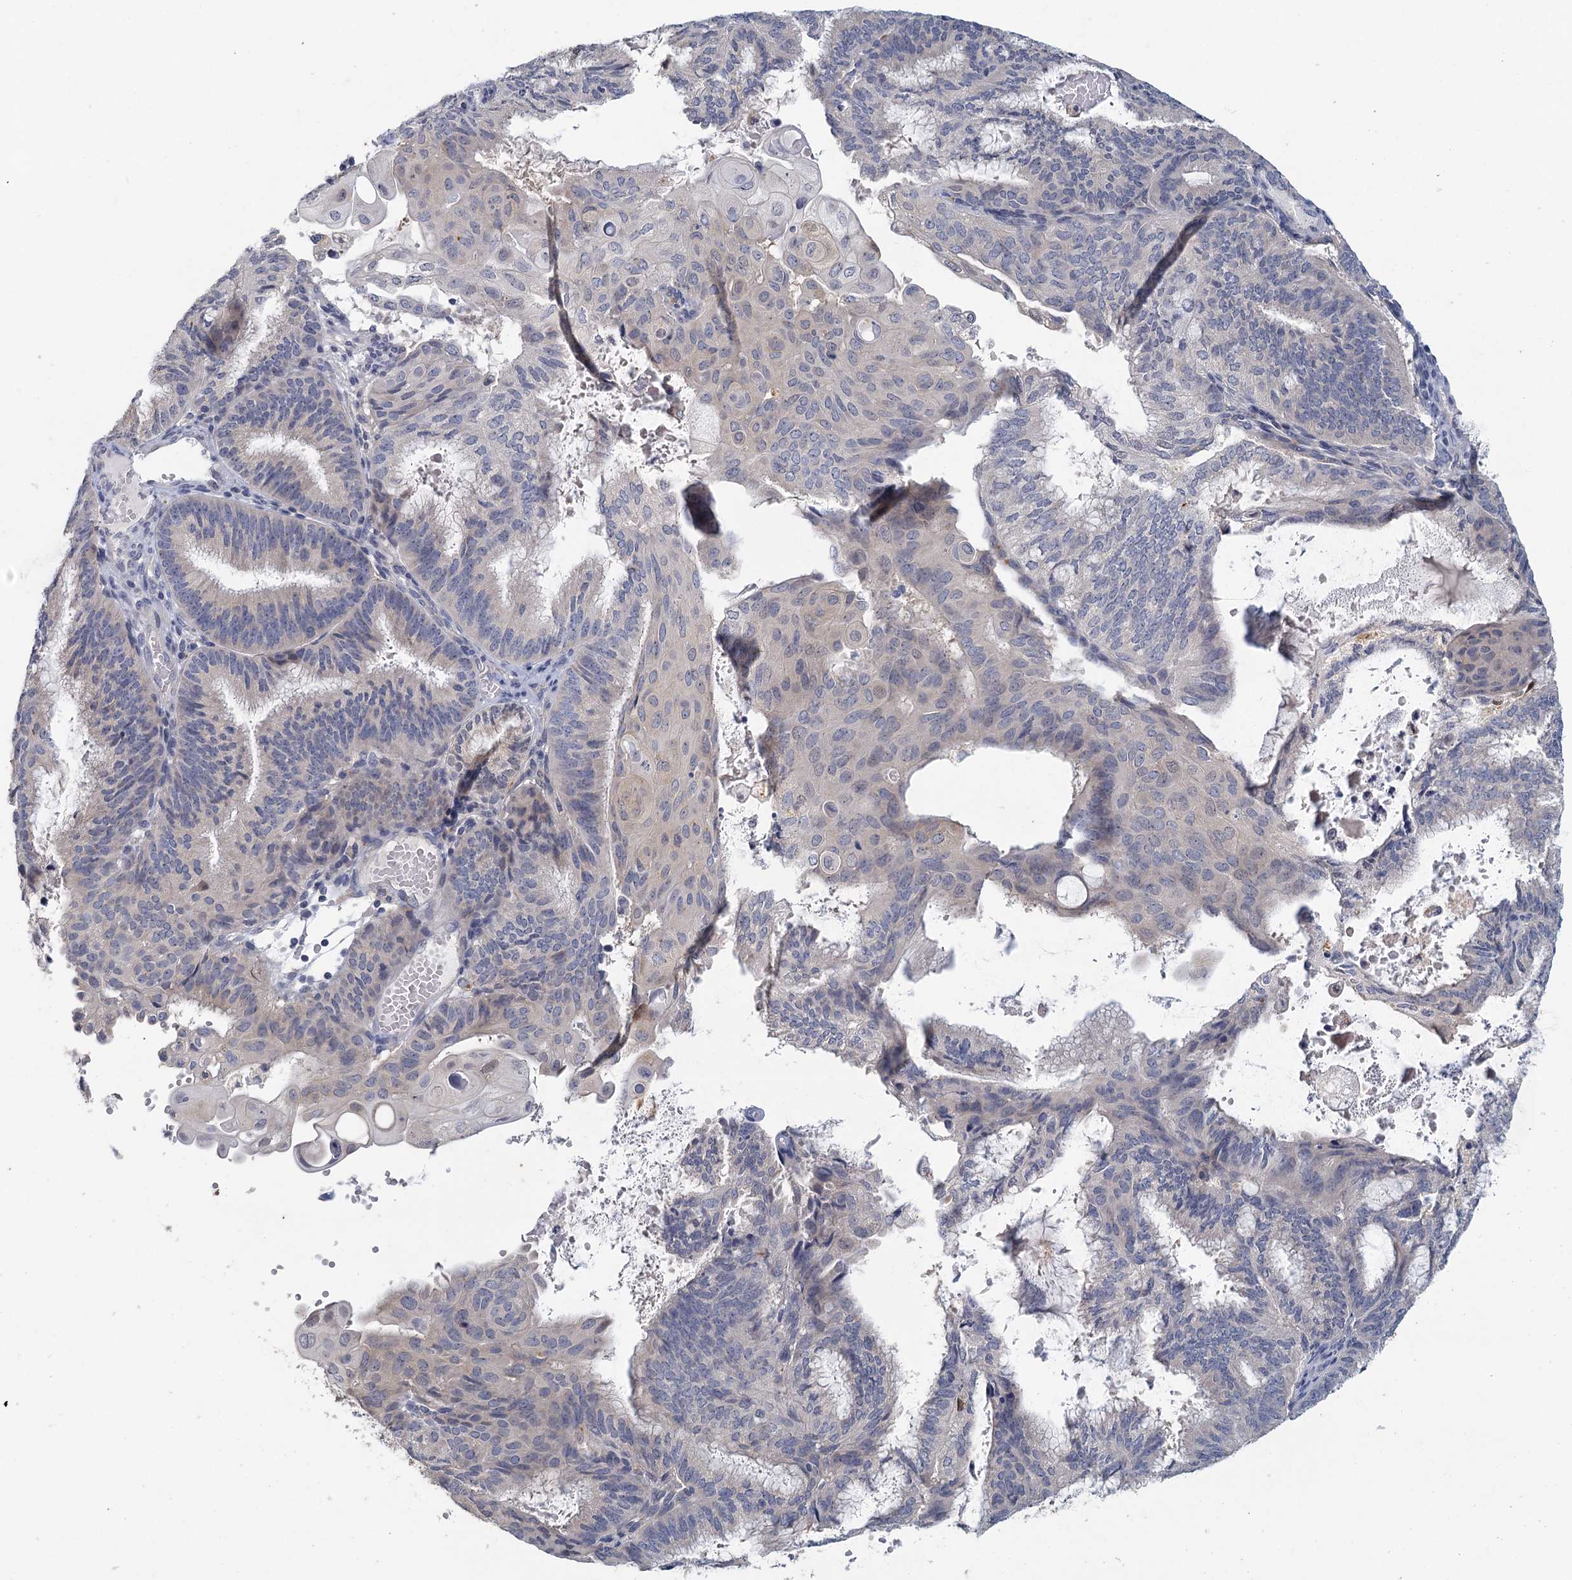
{"staining": {"intensity": "negative", "quantity": "none", "location": "none"}, "tissue": "endometrial cancer", "cell_type": "Tumor cells", "image_type": "cancer", "snomed": [{"axis": "morphology", "description": "Adenocarcinoma, NOS"}, {"axis": "topography", "description": "Endometrium"}], "caption": "Tumor cells show no significant expression in endometrial cancer.", "gene": "MYO7B", "patient": {"sex": "female", "age": 49}}